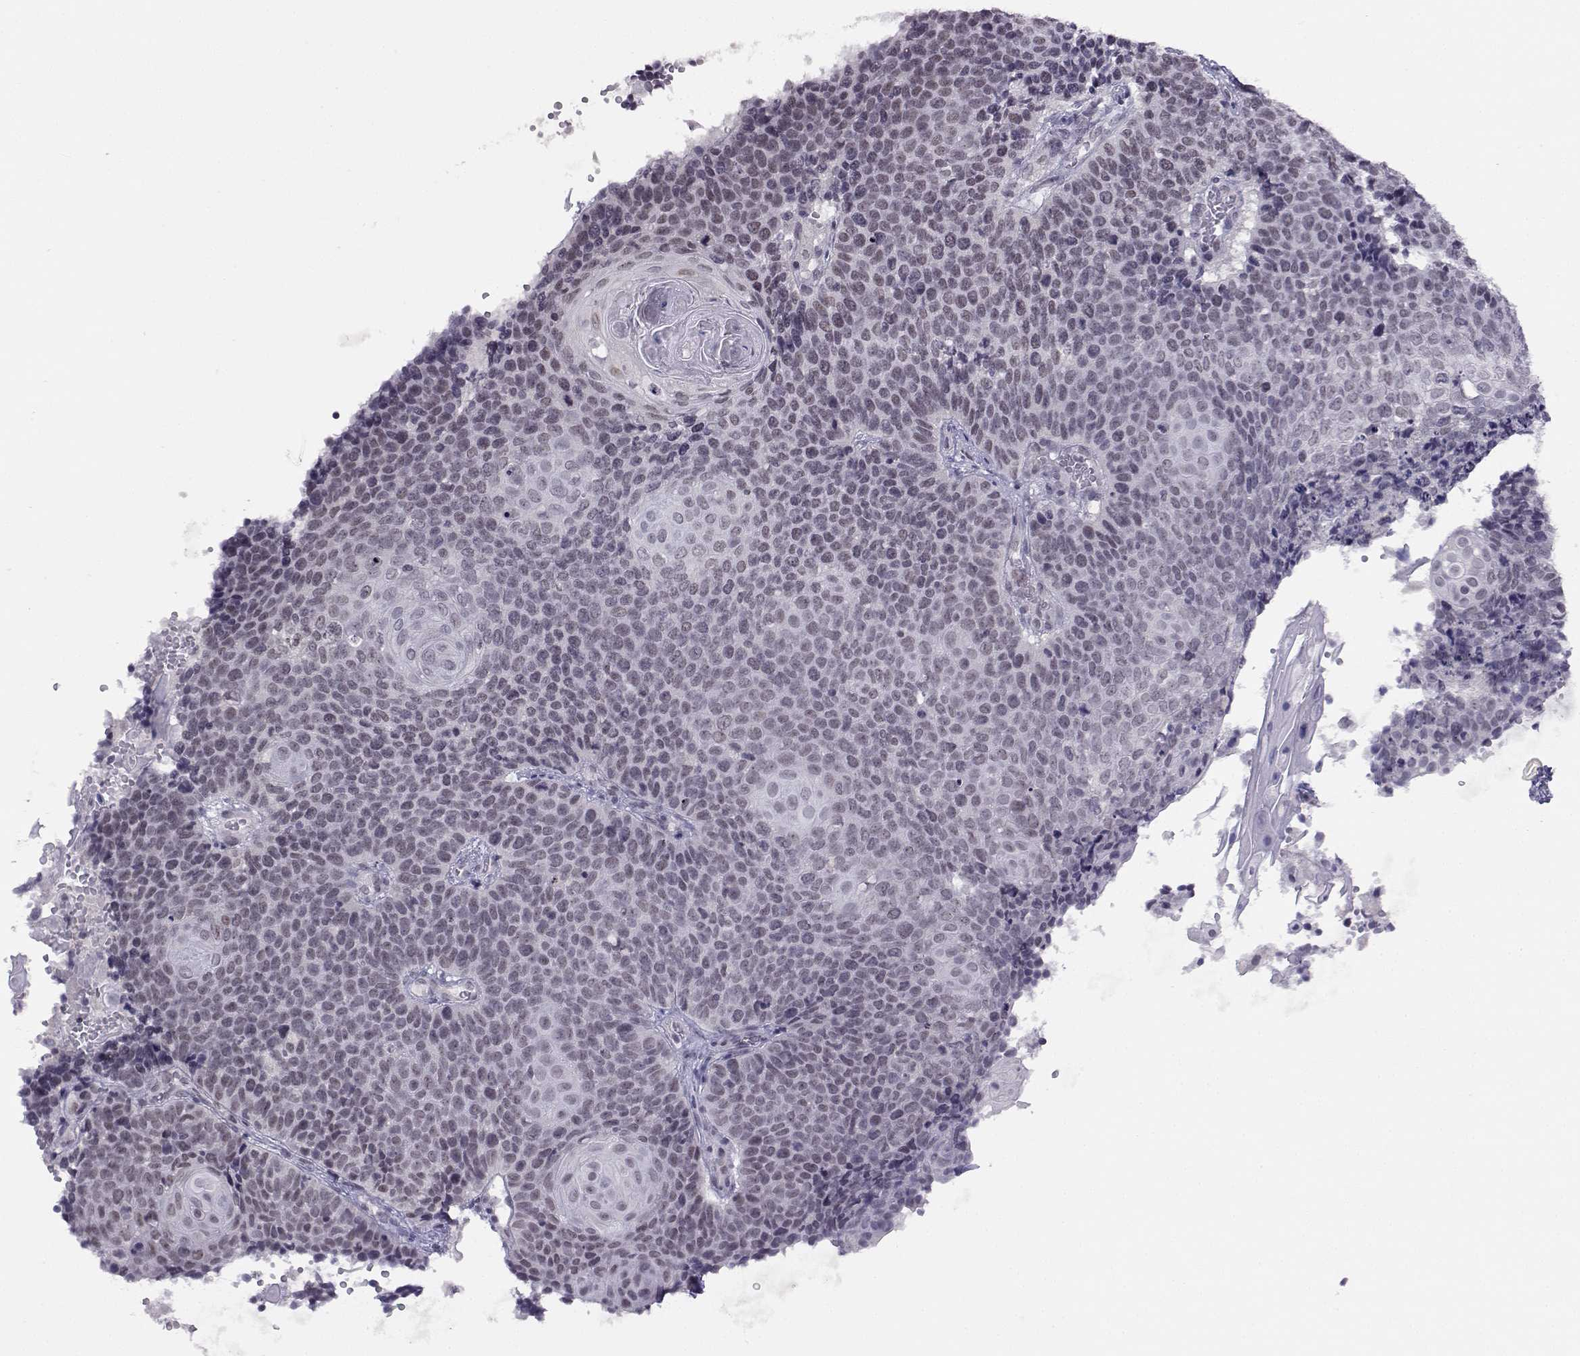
{"staining": {"intensity": "negative", "quantity": "none", "location": "none"}, "tissue": "cervical cancer", "cell_type": "Tumor cells", "image_type": "cancer", "snomed": [{"axis": "morphology", "description": "Squamous cell carcinoma, NOS"}, {"axis": "topography", "description": "Cervix"}], "caption": "Human cervical cancer stained for a protein using immunohistochemistry (IHC) shows no staining in tumor cells.", "gene": "MED26", "patient": {"sex": "female", "age": 39}}